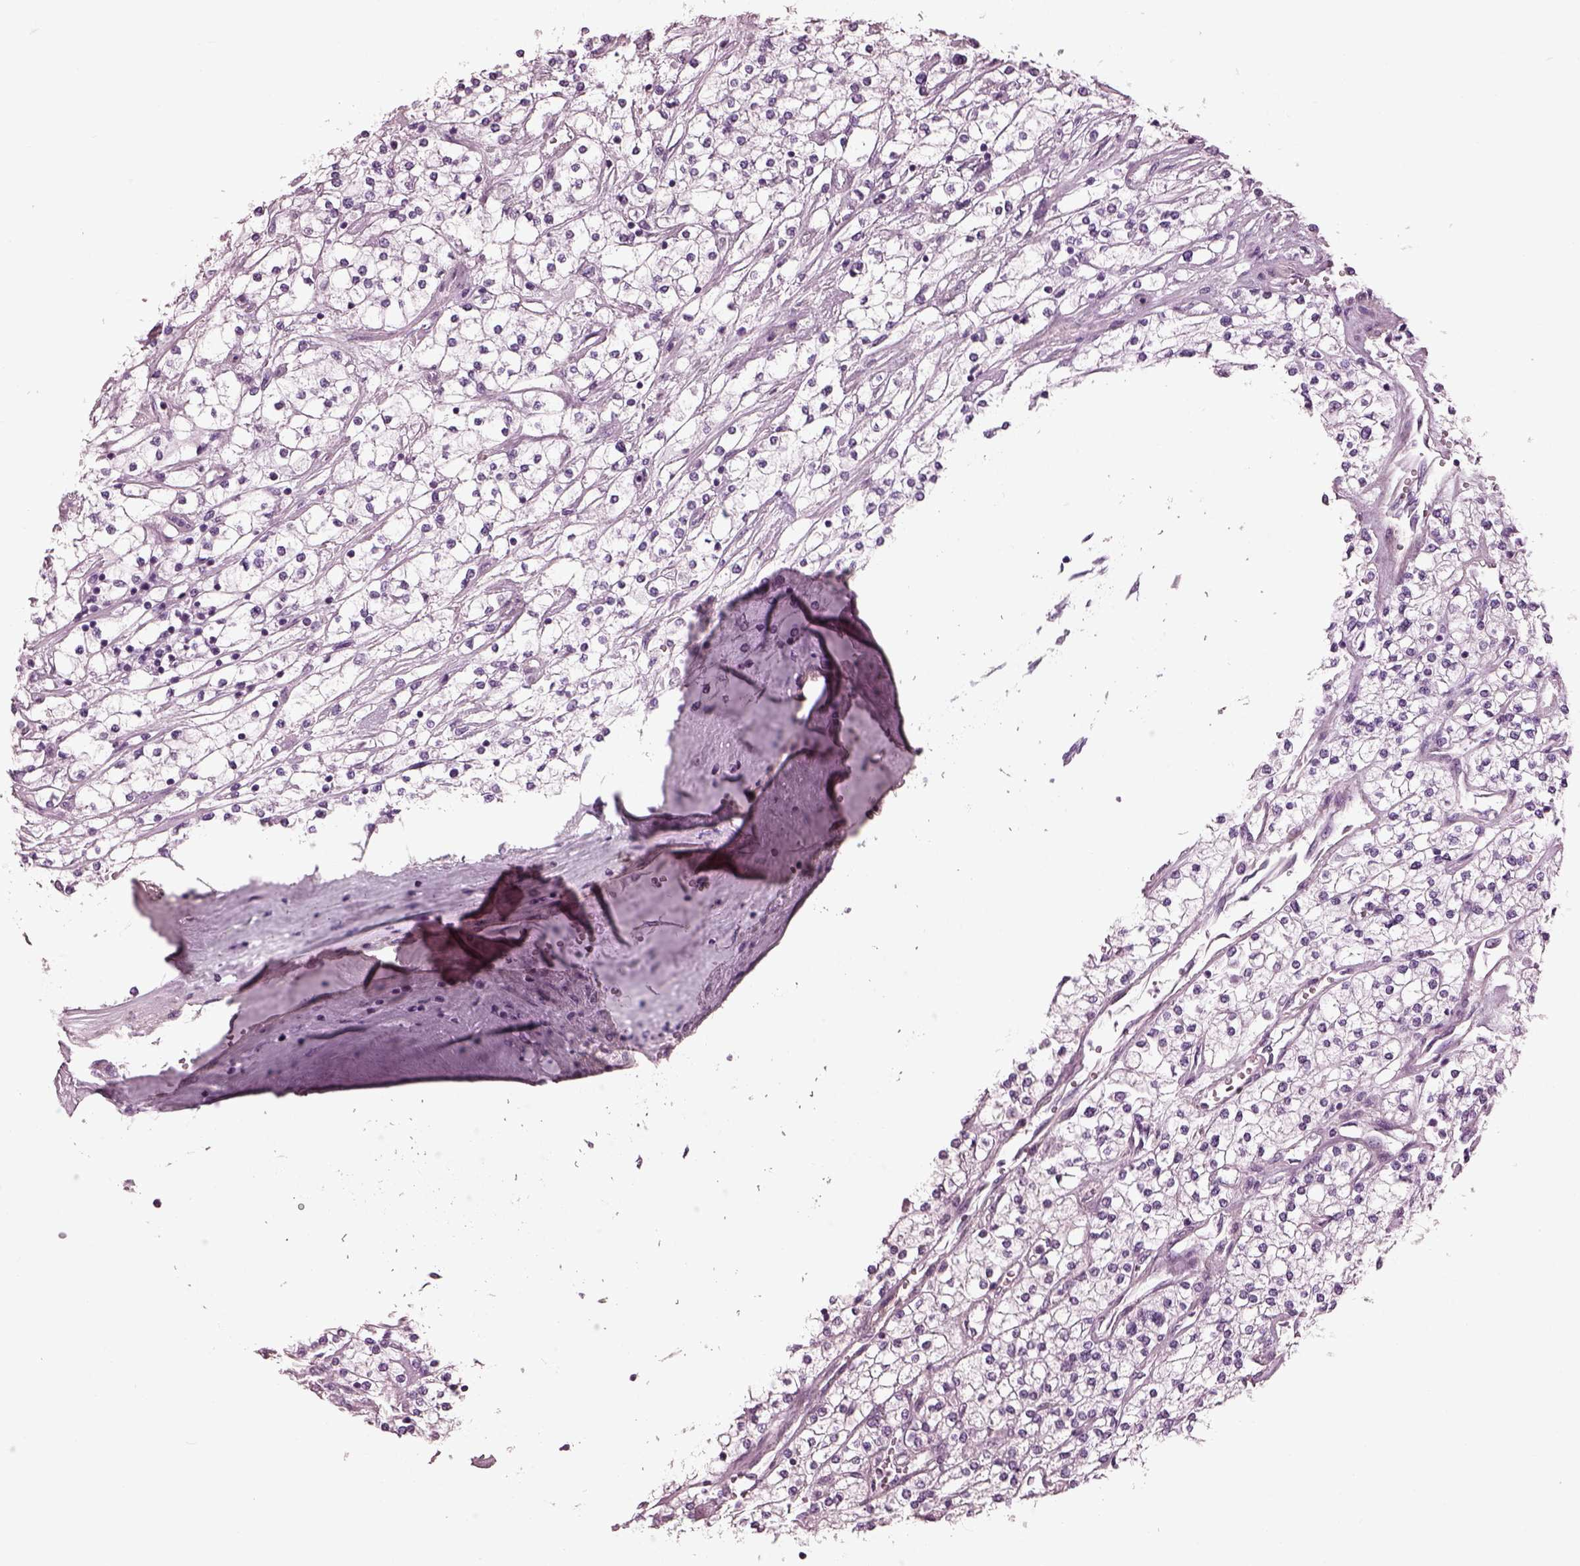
{"staining": {"intensity": "negative", "quantity": "none", "location": "none"}, "tissue": "renal cancer", "cell_type": "Tumor cells", "image_type": "cancer", "snomed": [{"axis": "morphology", "description": "Adenocarcinoma, NOS"}, {"axis": "topography", "description": "Kidney"}], "caption": "This is a image of immunohistochemistry staining of renal cancer (adenocarcinoma), which shows no staining in tumor cells.", "gene": "BFSP1", "patient": {"sex": "male", "age": 80}}